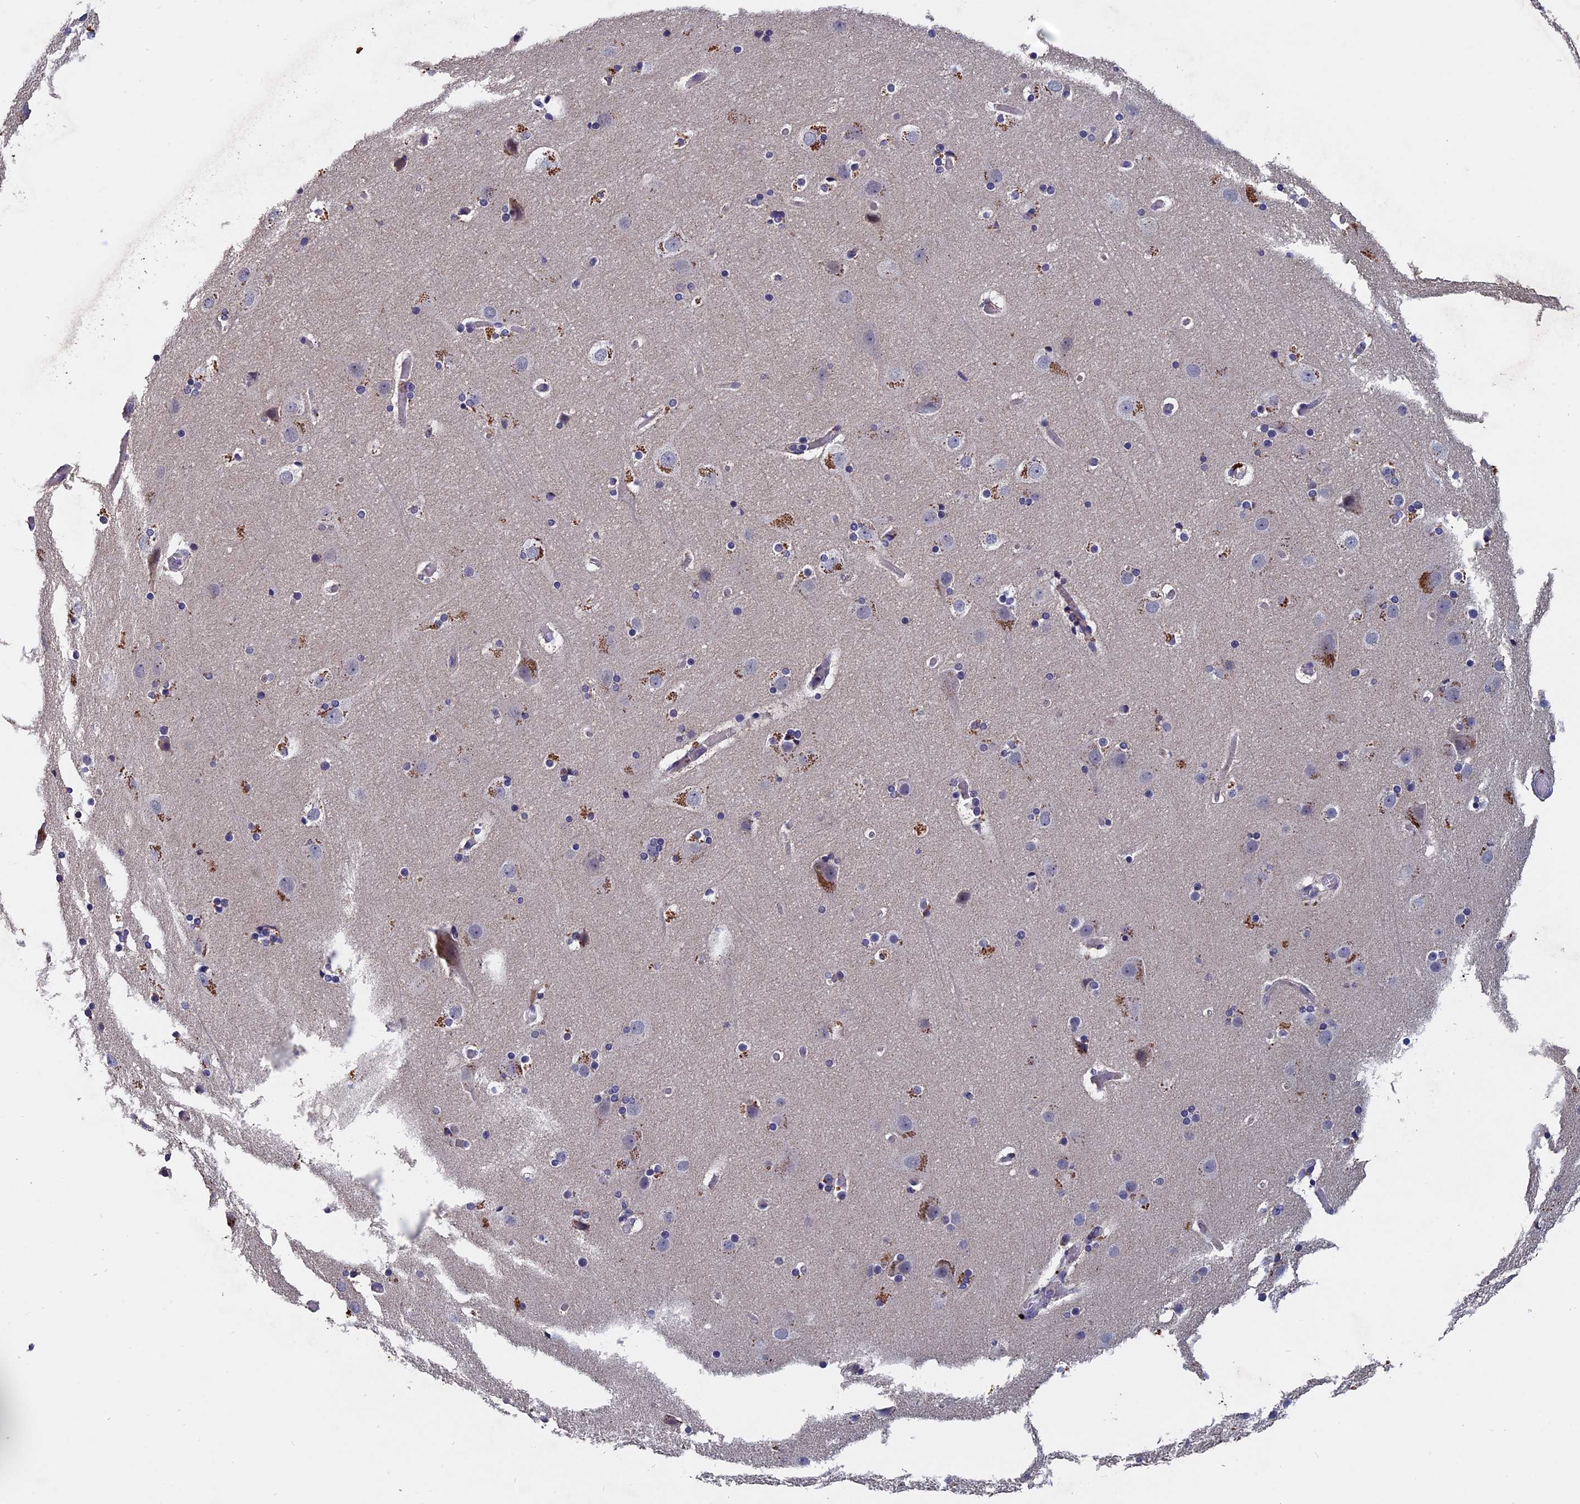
{"staining": {"intensity": "weak", "quantity": "25%-75%", "location": "cytoplasmic/membranous"}, "tissue": "cerebral cortex", "cell_type": "Endothelial cells", "image_type": "normal", "snomed": [{"axis": "morphology", "description": "Normal tissue, NOS"}, {"axis": "topography", "description": "Cerebral cortex"}], "caption": "Weak cytoplasmic/membranous protein staining is present in about 25%-75% of endothelial cells in cerebral cortex. (Stains: DAB in brown, nuclei in blue, Microscopy: brightfield microscopy at high magnification).", "gene": "SLC33A1", "patient": {"sex": "male", "age": 57}}